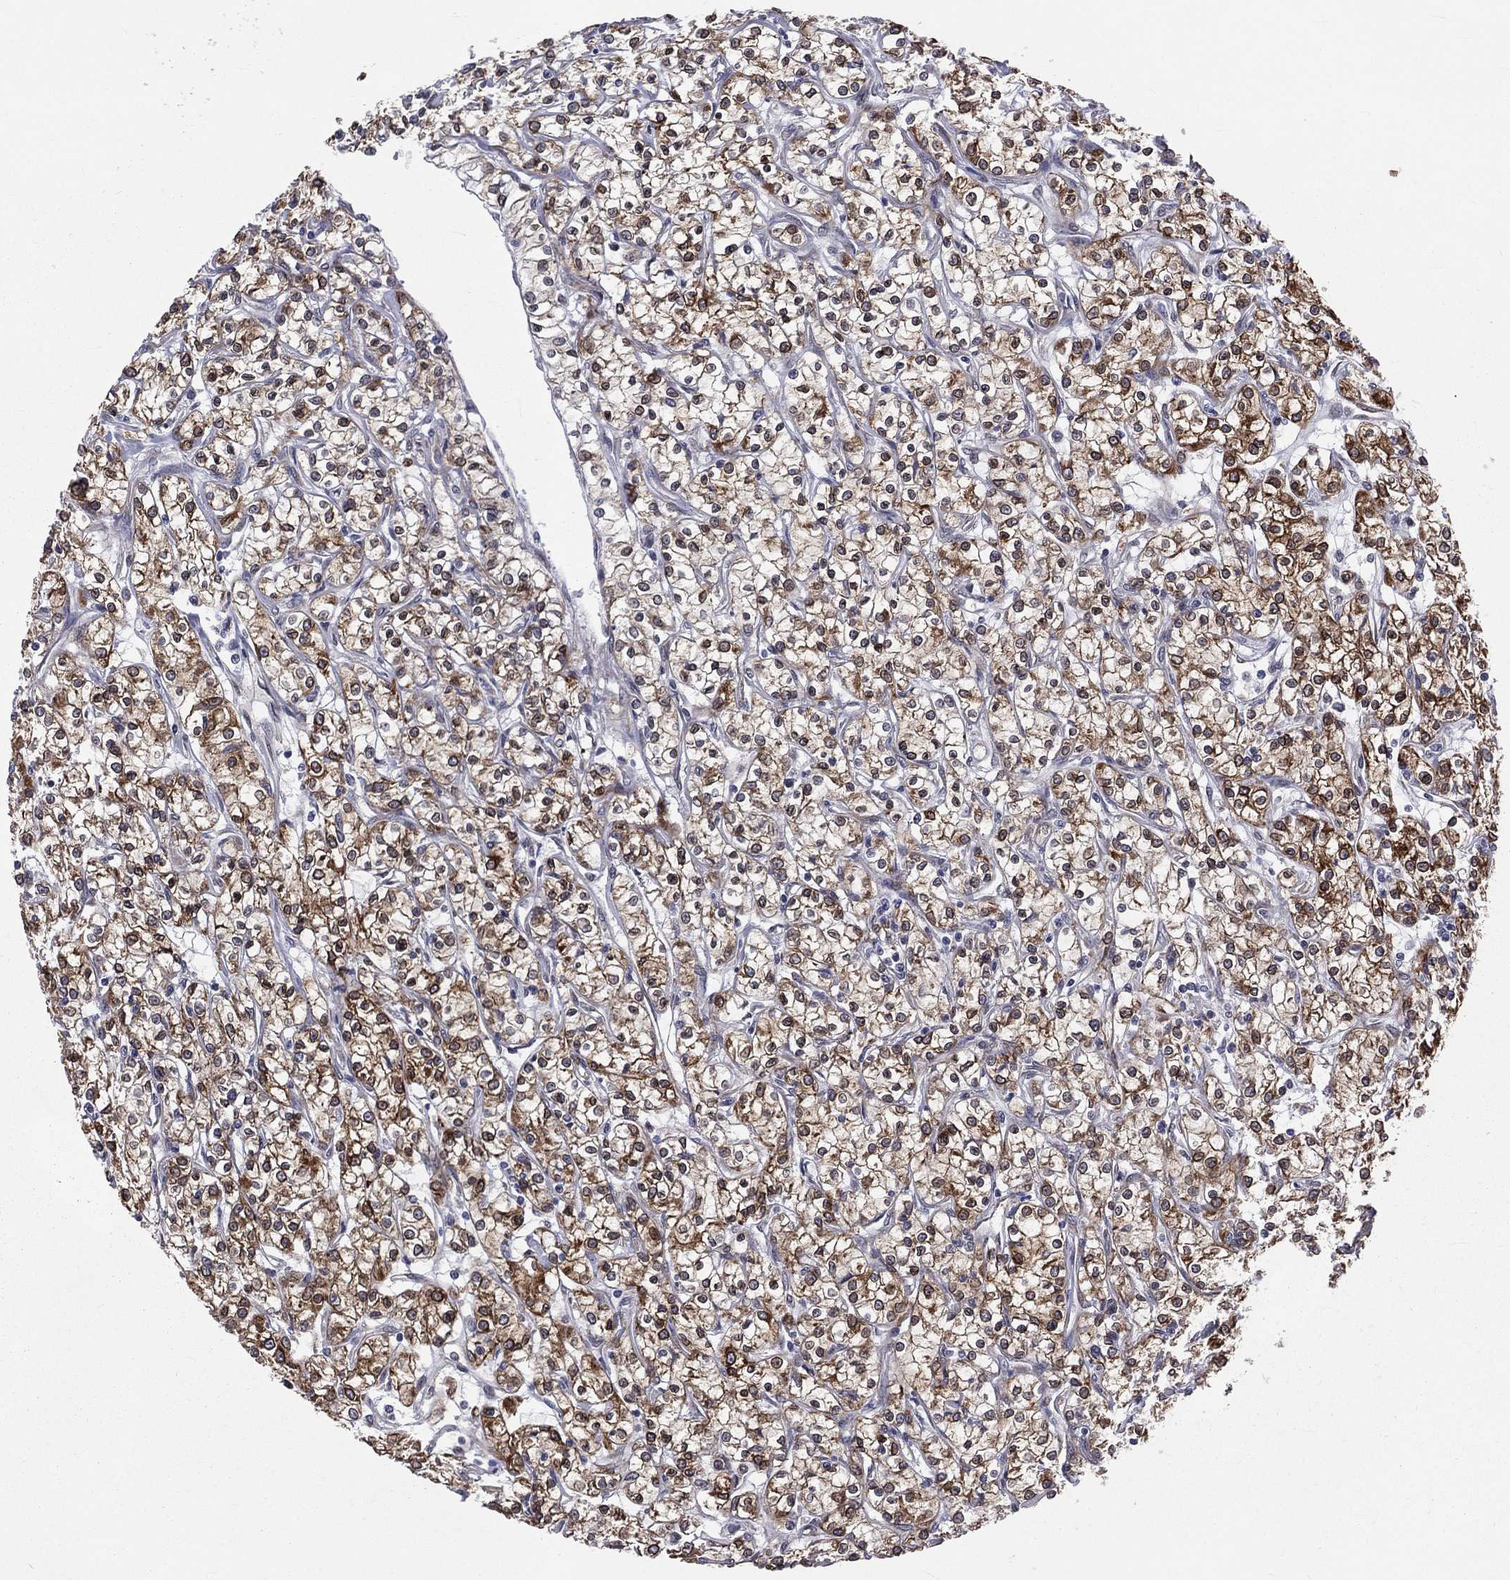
{"staining": {"intensity": "moderate", "quantity": ">75%", "location": "cytoplasmic/membranous"}, "tissue": "renal cancer", "cell_type": "Tumor cells", "image_type": "cancer", "snomed": [{"axis": "morphology", "description": "Adenocarcinoma, NOS"}, {"axis": "topography", "description": "Kidney"}], "caption": "Approximately >75% of tumor cells in human renal adenocarcinoma demonstrate moderate cytoplasmic/membranous protein expression as visualized by brown immunohistochemical staining.", "gene": "PGRMC1", "patient": {"sex": "female", "age": 59}}